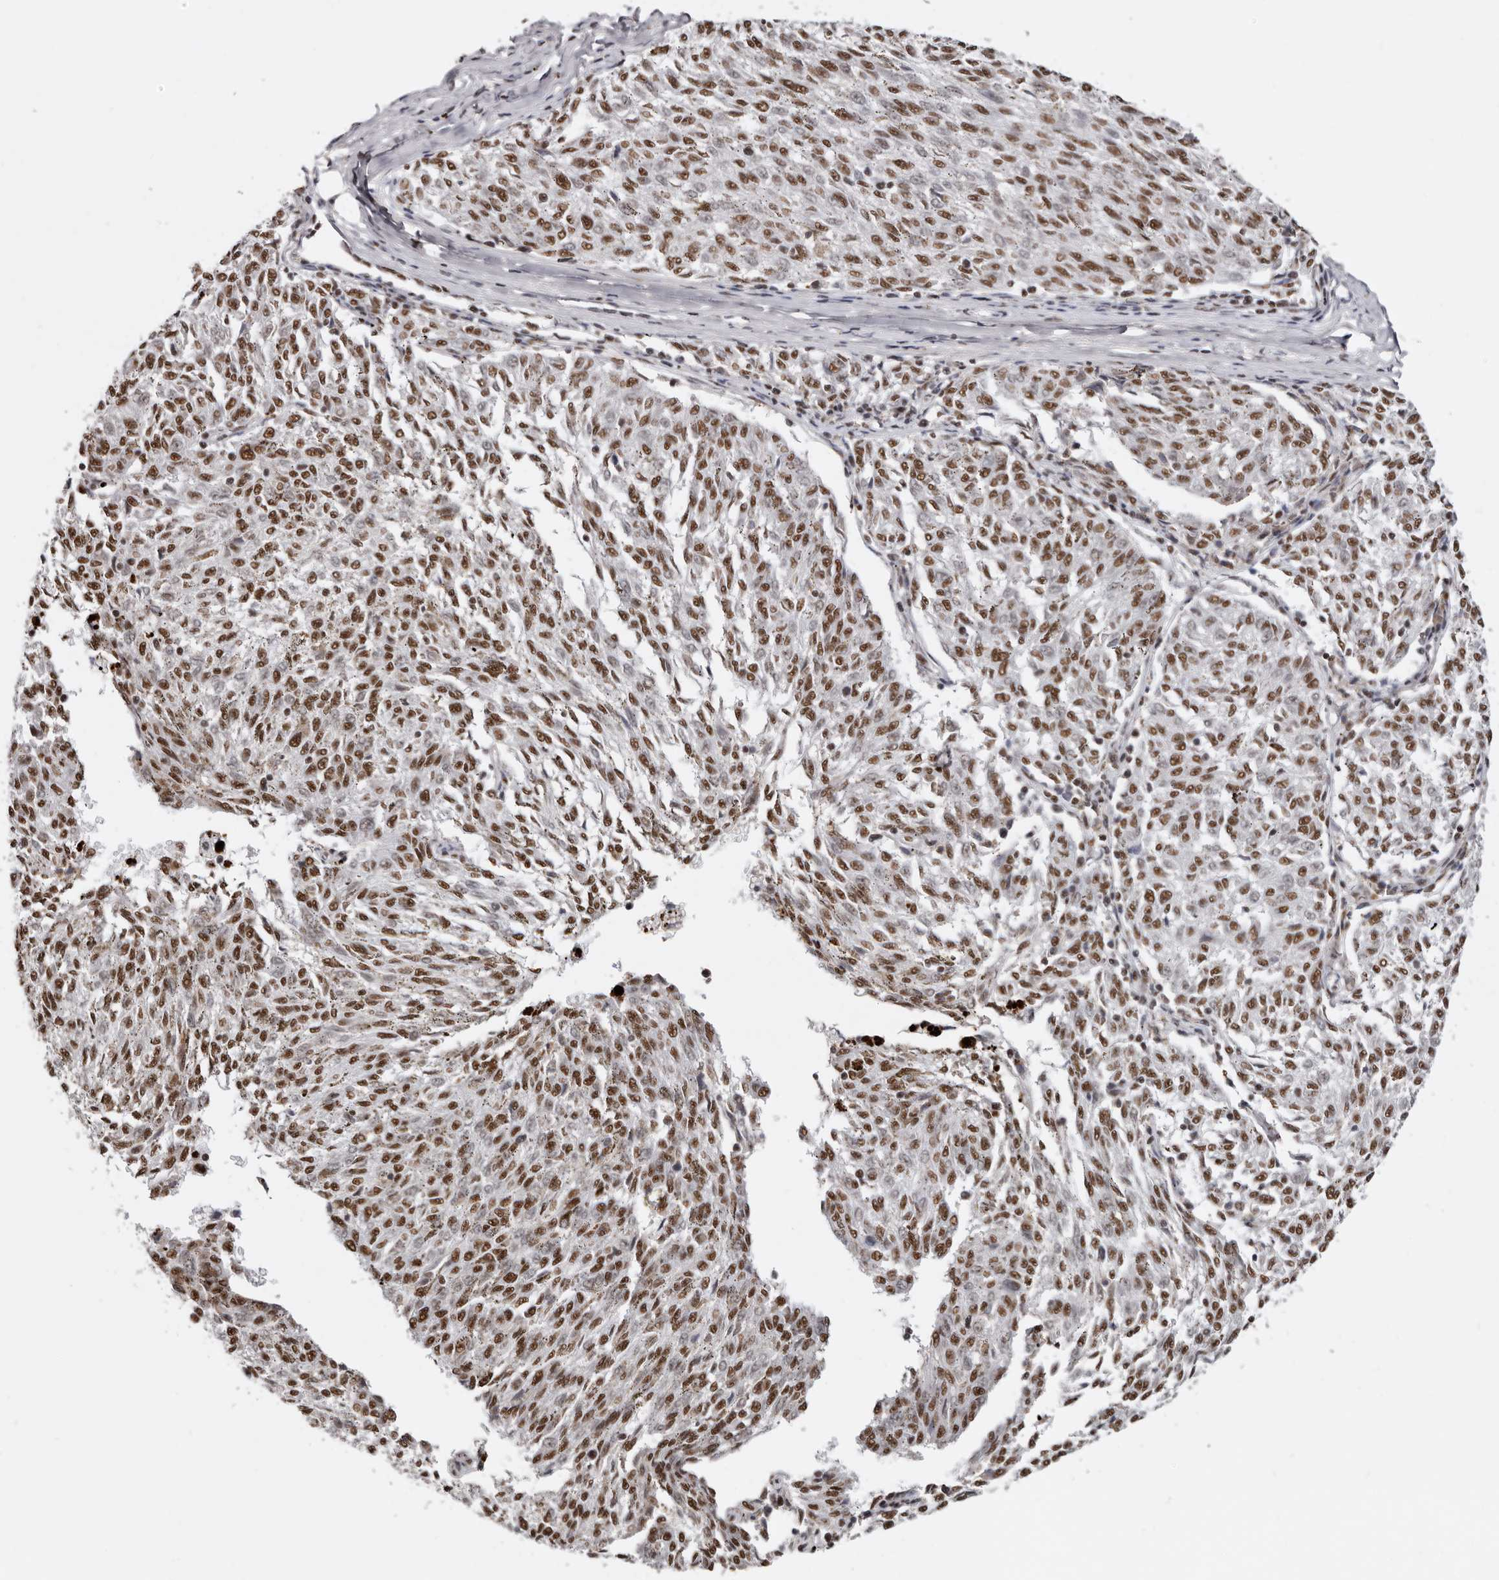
{"staining": {"intensity": "moderate", "quantity": ">75%", "location": "nuclear"}, "tissue": "melanoma", "cell_type": "Tumor cells", "image_type": "cancer", "snomed": [{"axis": "morphology", "description": "Malignant melanoma, NOS"}, {"axis": "topography", "description": "Skin"}], "caption": "DAB (3,3'-diaminobenzidine) immunohistochemical staining of human malignant melanoma reveals moderate nuclear protein expression in approximately >75% of tumor cells. The staining is performed using DAB (3,3'-diaminobenzidine) brown chromogen to label protein expression. The nuclei are counter-stained blue using hematoxylin.", "gene": "SCAF4", "patient": {"sex": "female", "age": 72}}